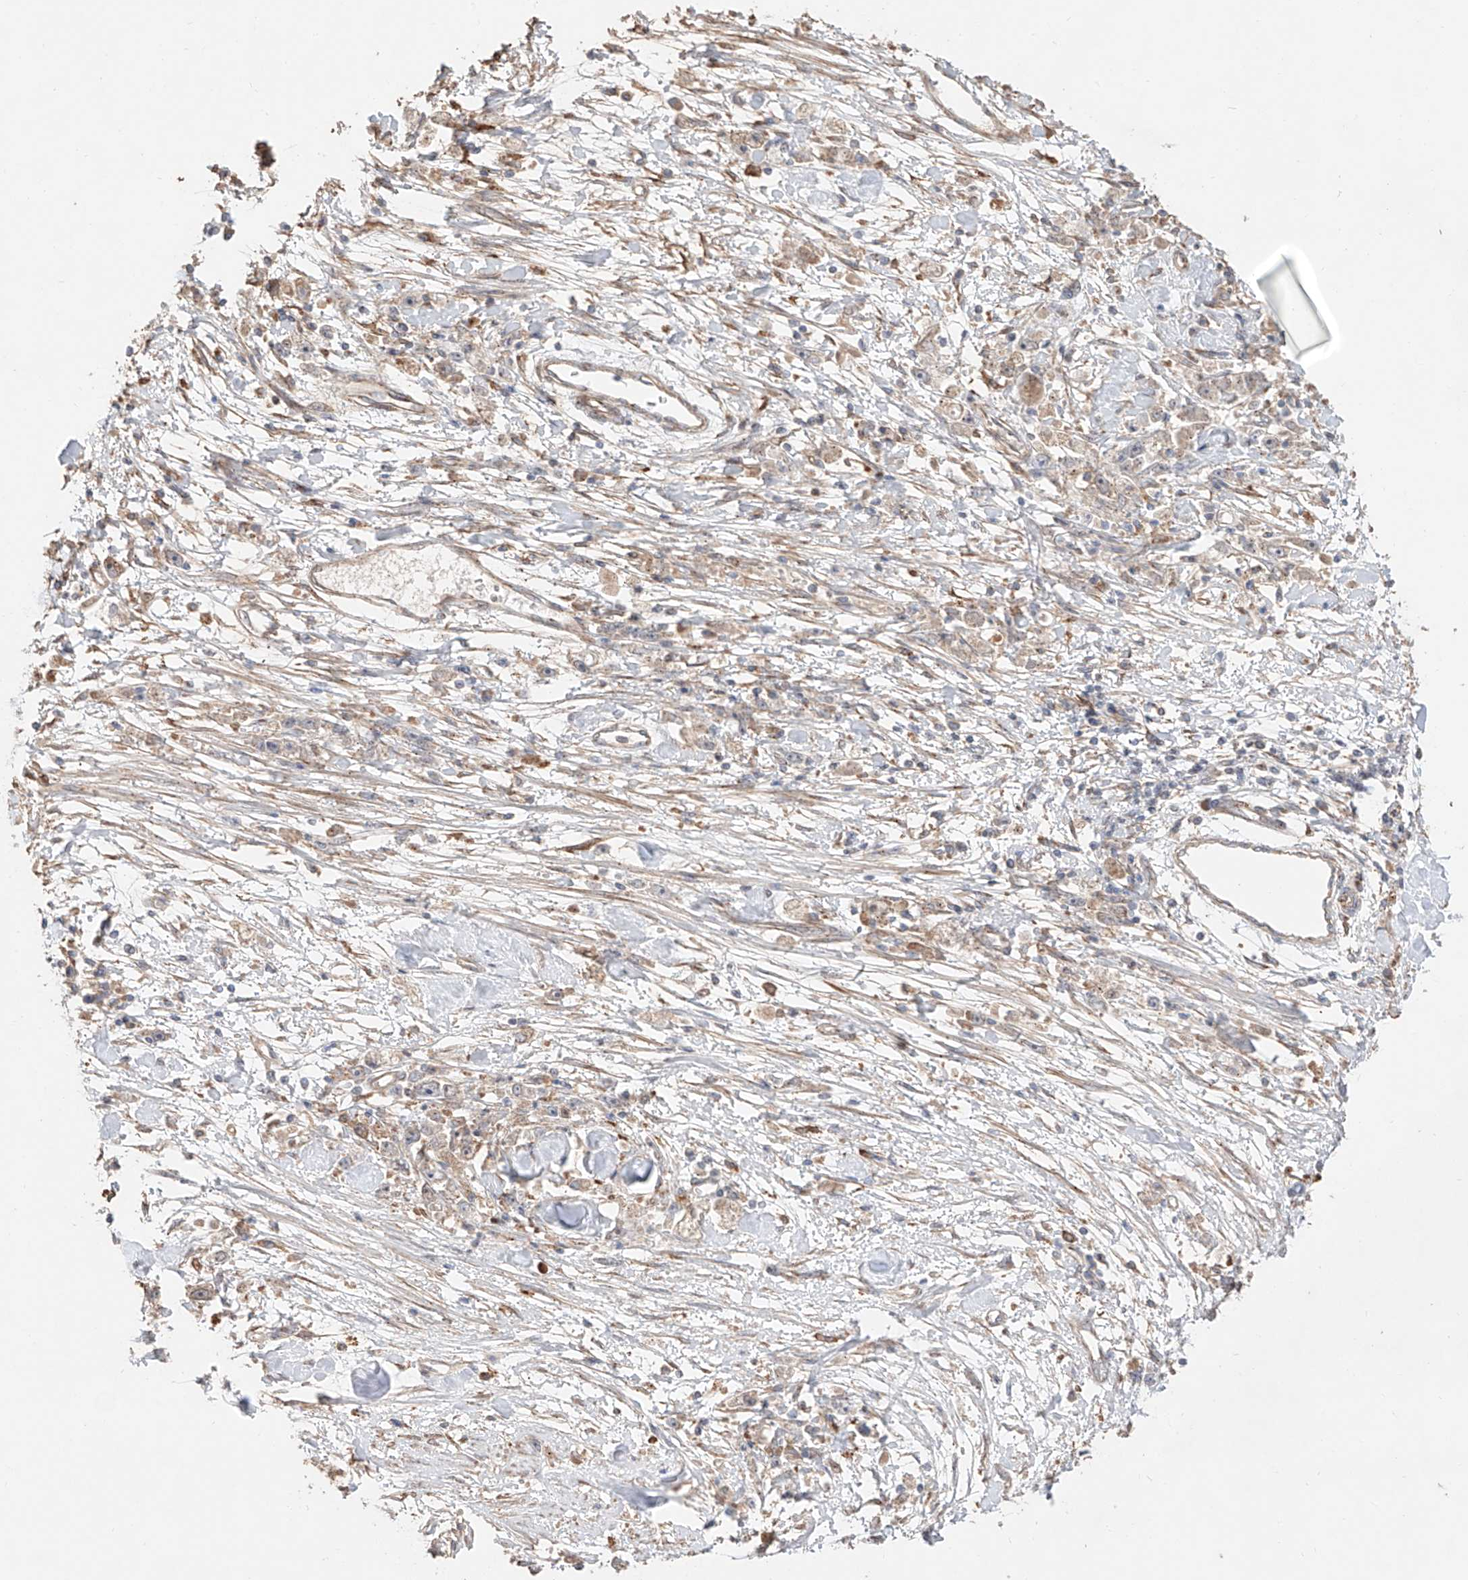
{"staining": {"intensity": "negative", "quantity": "none", "location": "none"}, "tissue": "stomach cancer", "cell_type": "Tumor cells", "image_type": "cancer", "snomed": [{"axis": "morphology", "description": "Adenocarcinoma, NOS"}, {"axis": "topography", "description": "Stomach"}], "caption": "The histopathology image shows no staining of tumor cells in stomach cancer.", "gene": "MOSPD1", "patient": {"sex": "female", "age": 59}}